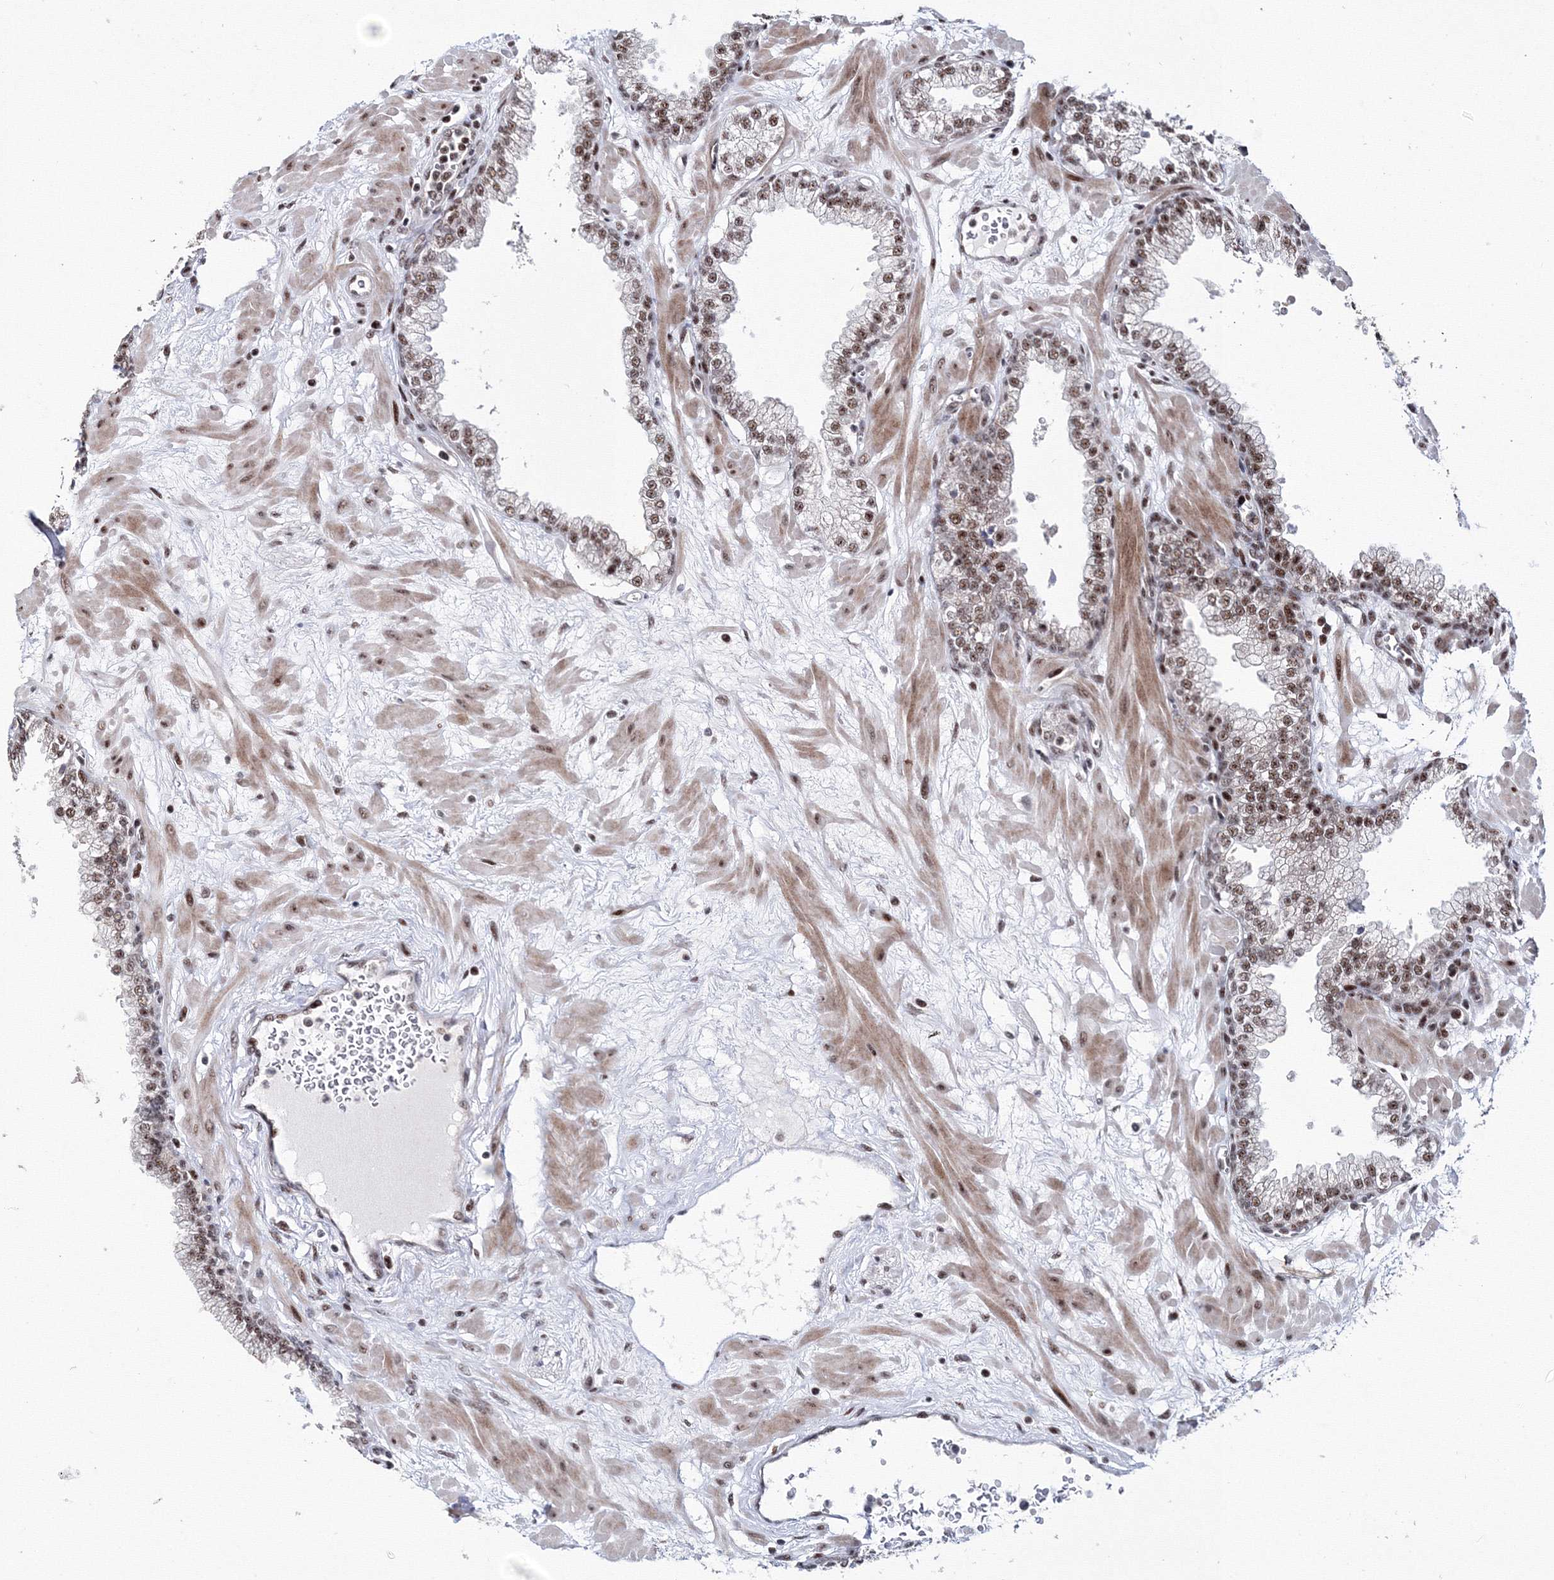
{"staining": {"intensity": "moderate", "quantity": ">75%", "location": "nuclear"}, "tissue": "prostate", "cell_type": "Glandular cells", "image_type": "normal", "snomed": [{"axis": "morphology", "description": "Normal tissue, NOS"}, {"axis": "morphology", "description": "Urothelial carcinoma, Low grade"}, {"axis": "topography", "description": "Urinary bladder"}, {"axis": "topography", "description": "Prostate"}], "caption": "A histopathology image of human prostate stained for a protein demonstrates moderate nuclear brown staining in glandular cells. The protein of interest is stained brown, and the nuclei are stained in blue (DAB (3,3'-diaminobenzidine) IHC with brightfield microscopy, high magnification).", "gene": "TATDN2", "patient": {"sex": "male", "age": 60}}